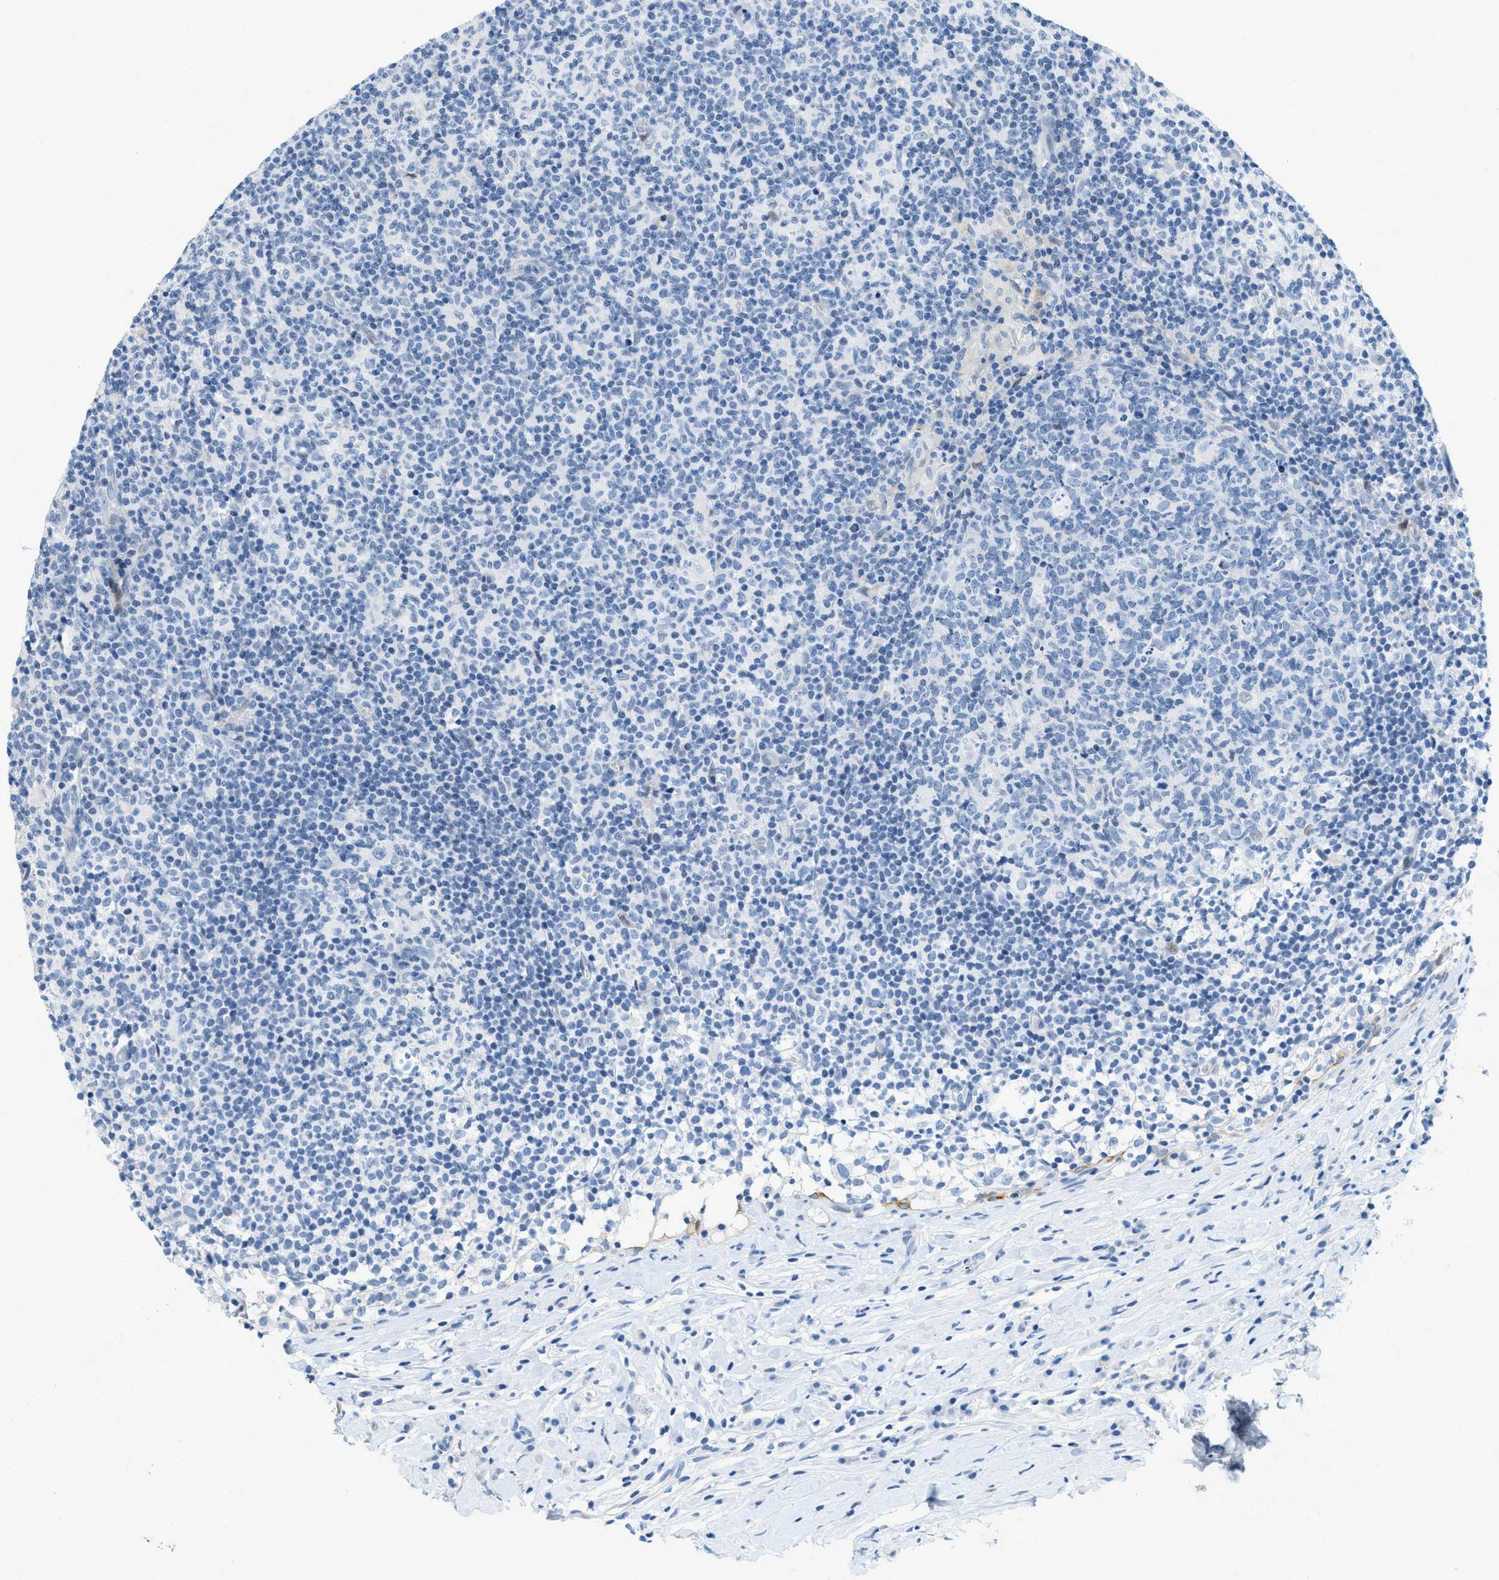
{"staining": {"intensity": "negative", "quantity": "none", "location": "none"}, "tissue": "lymph node", "cell_type": "Germinal center cells", "image_type": "normal", "snomed": [{"axis": "morphology", "description": "Normal tissue, NOS"}, {"axis": "morphology", "description": "Inflammation, NOS"}, {"axis": "topography", "description": "Lymph node"}], "caption": "Lymph node stained for a protein using IHC displays no staining germinal center cells.", "gene": "CYP4X1", "patient": {"sex": "male", "age": 55}}